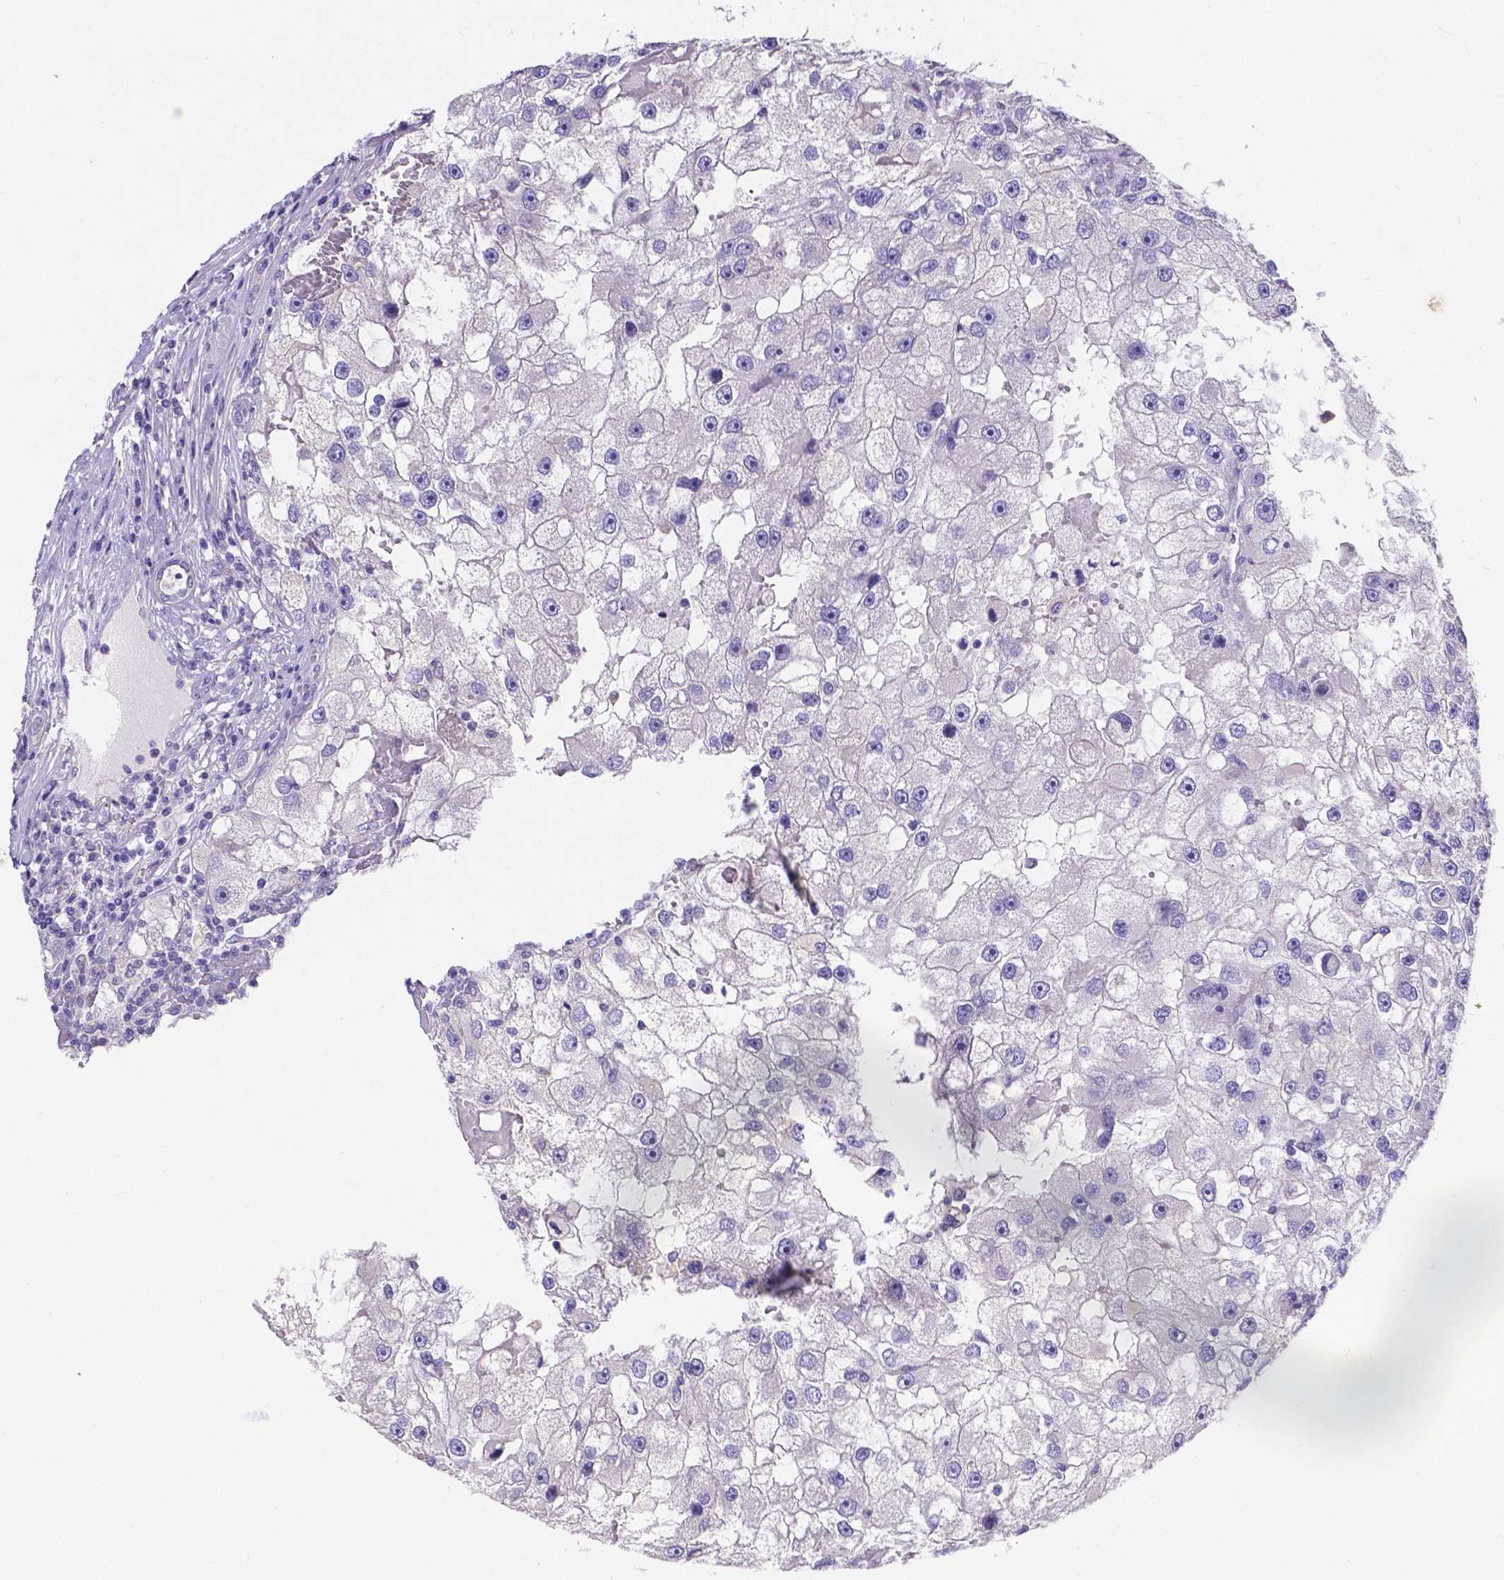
{"staining": {"intensity": "negative", "quantity": "none", "location": "none"}, "tissue": "renal cancer", "cell_type": "Tumor cells", "image_type": "cancer", "snomed": [{"axis": "morphology", "description": "Adenocarcinoma, NOS"}, {"axis": "topography", "description": "Kidney"}], "caption": "An image of human renal adenocarcinoma is negative for staining in tumor cells.", "gene": "ATP6V1D", "patient": {"sex": "male", "age": 63}}